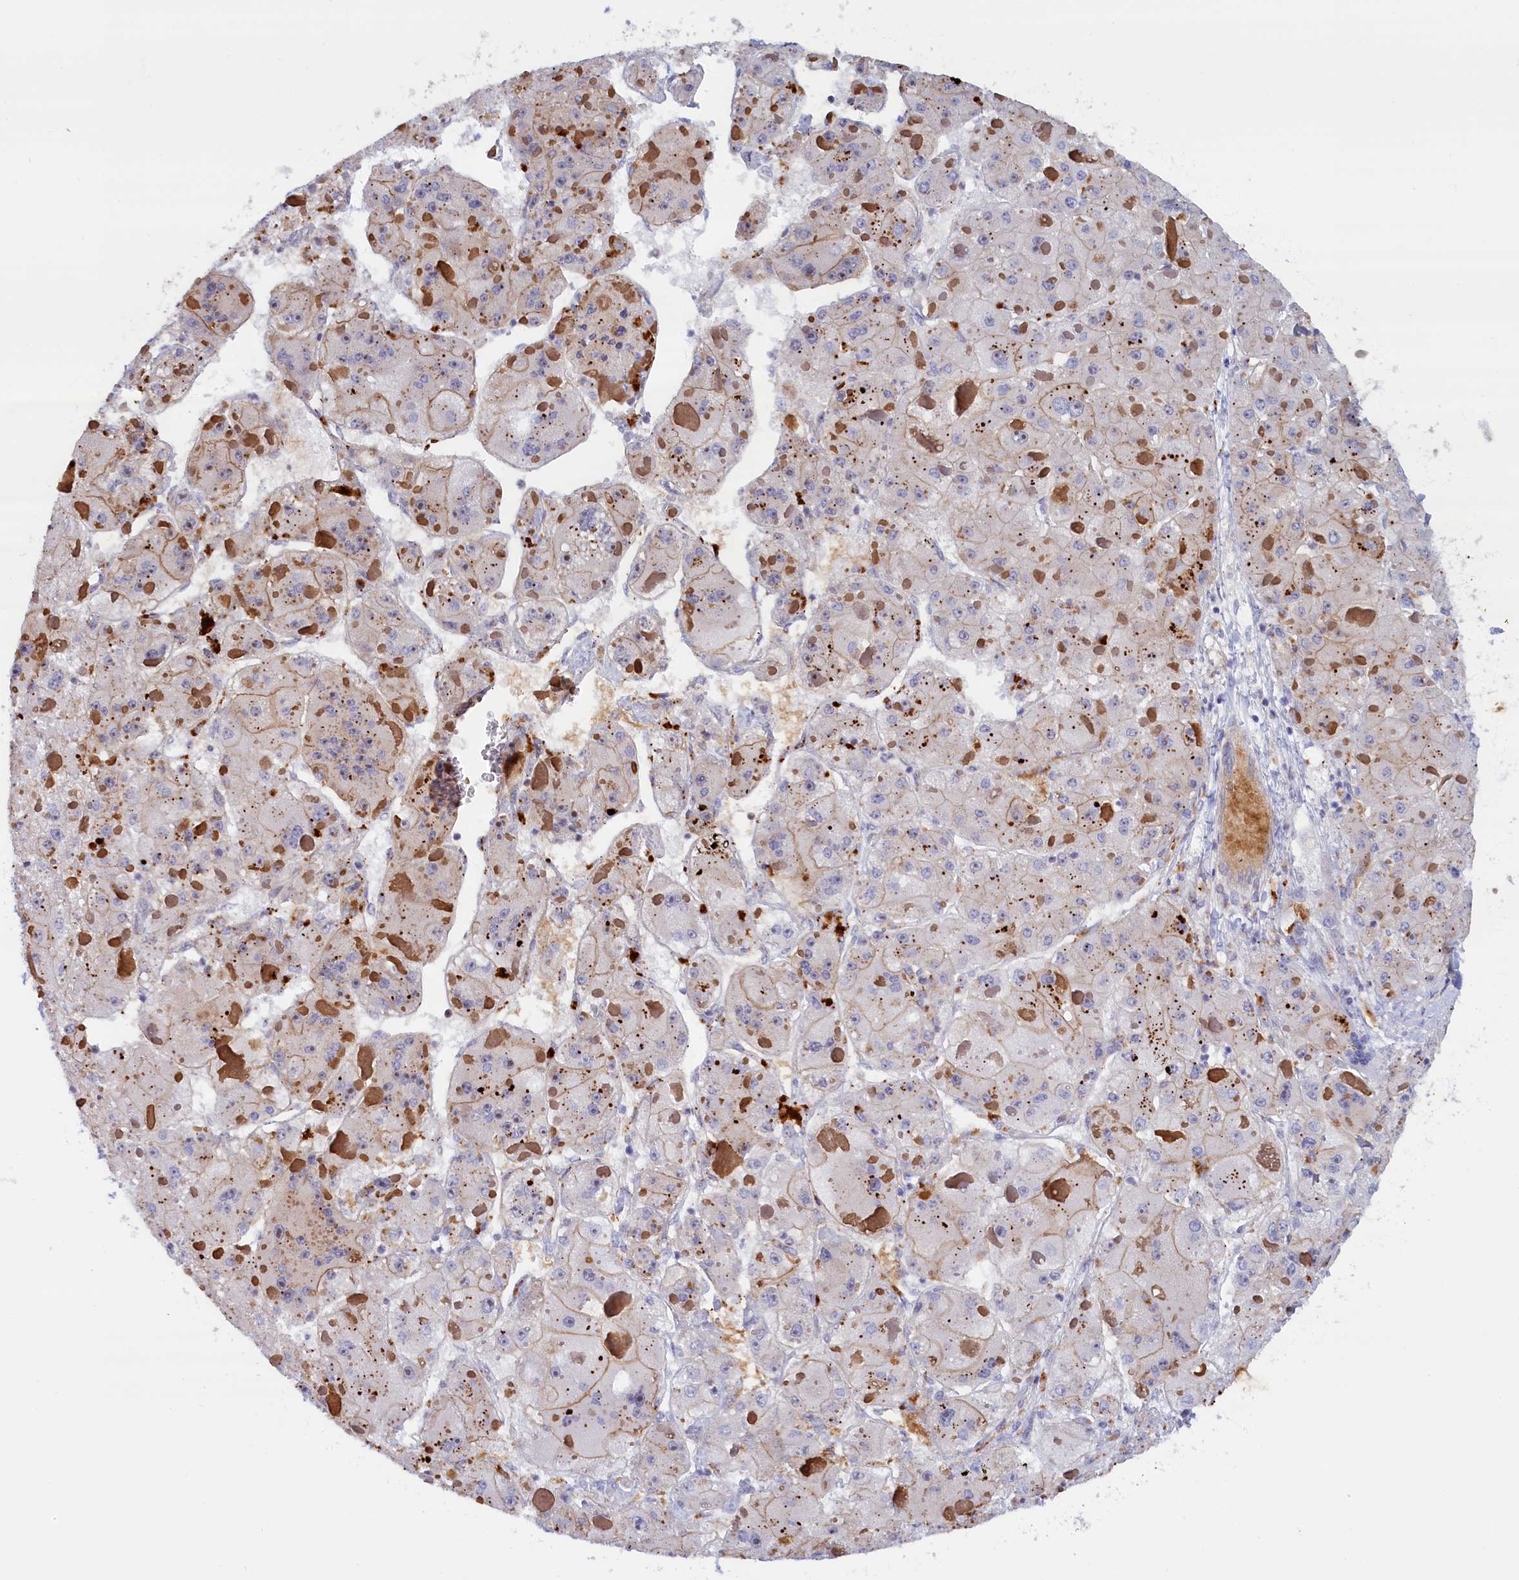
{"staining": {"intensity": "weak", "quantity": "<25%", "location": "cytoplasmic/membranous"}, "tissue": "liver cancer", "cell_type": "Tumor cells", "image_type": "cancer", "snomed": [{"axis": "morphology", "description": "Carcinoma, Hepatocellular, NOS"}, {"axis": "topography", "description": "Liver"}], "caption": "Tumor cells are negative for brown protein staining in hepatocellular carcinoma (liver).", "gene": "ABCC12", "patient": {"sex": "female", "age": 73}}